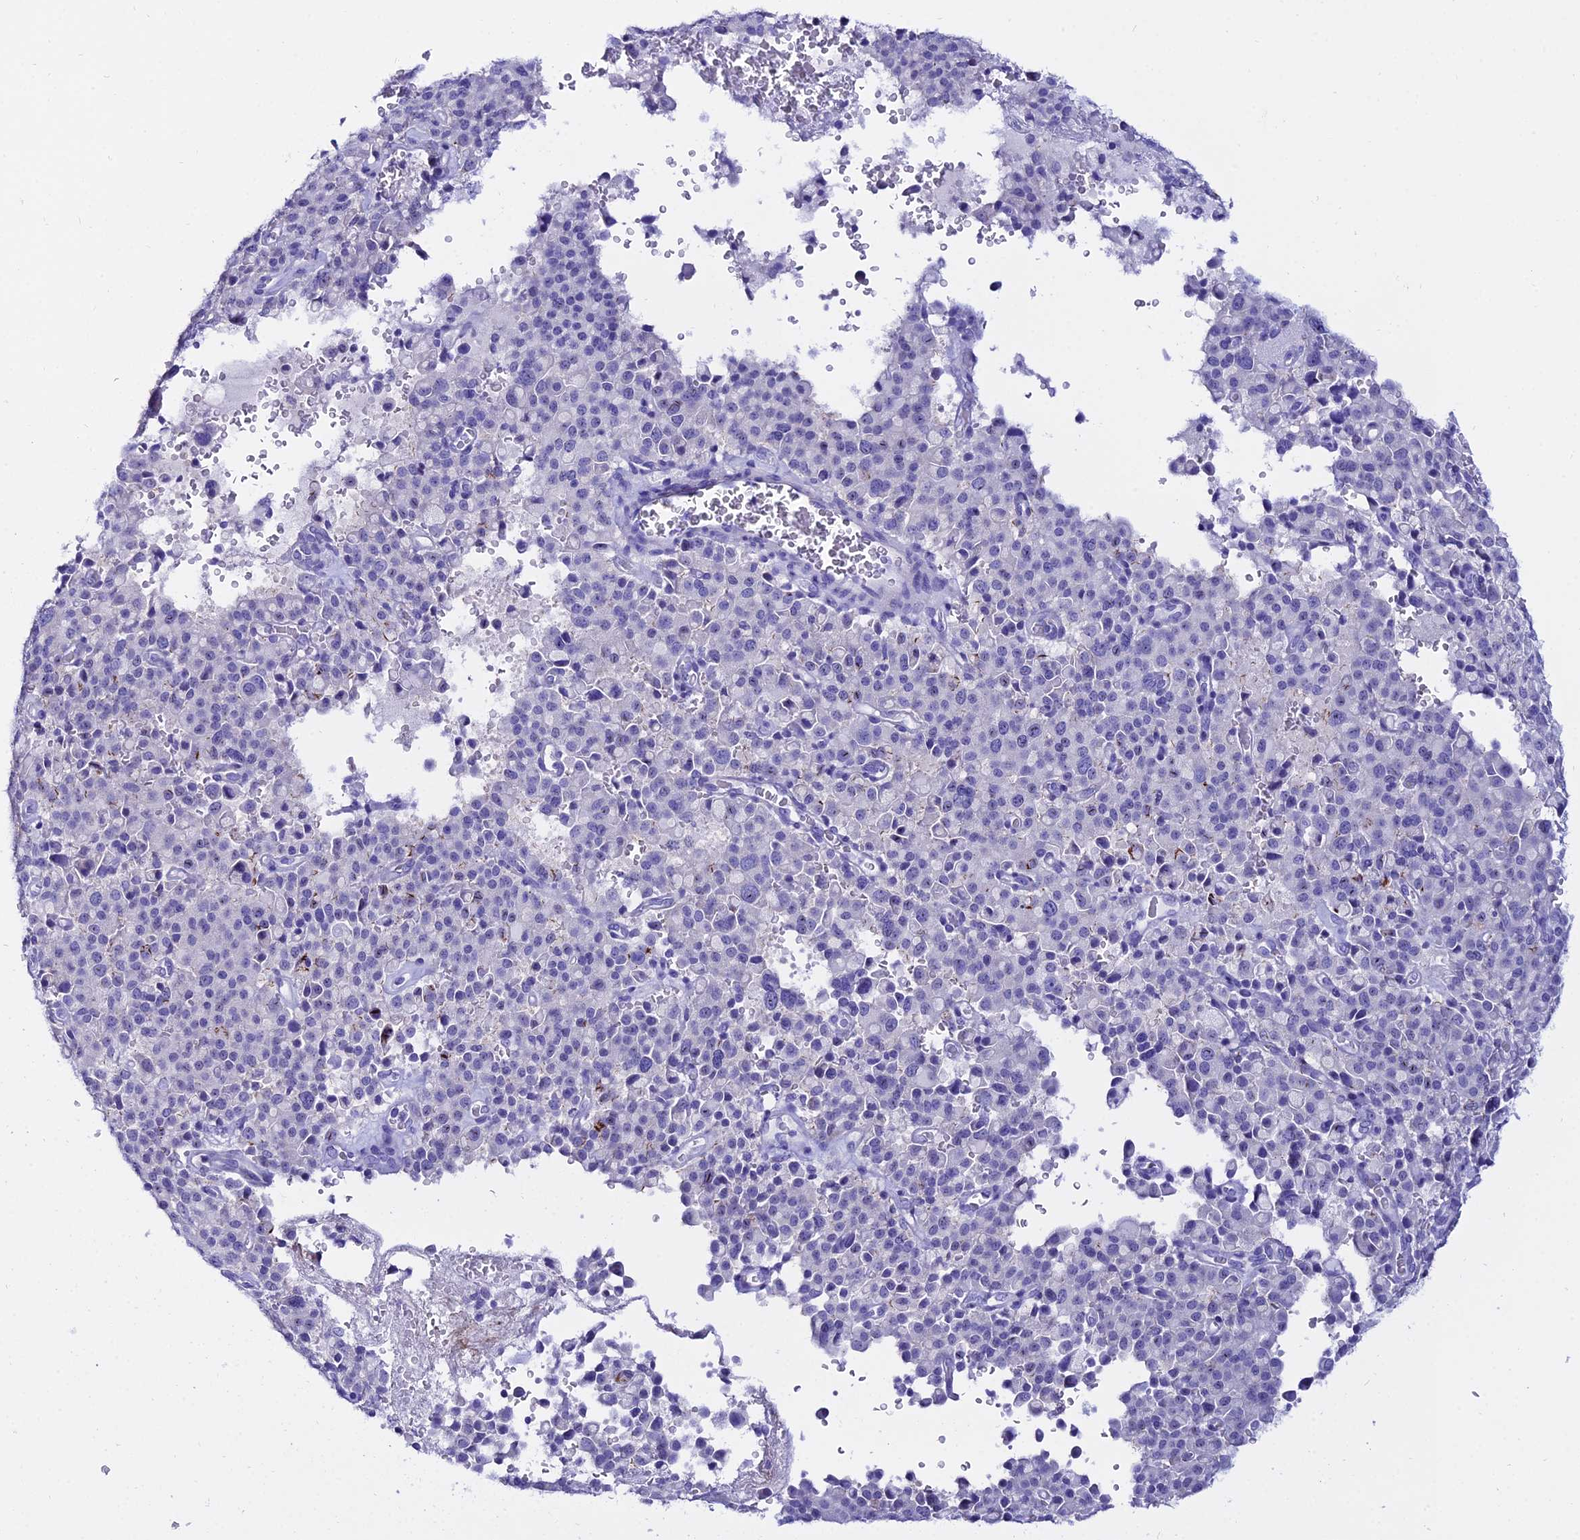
{"staining": {"intensity": "negative", "quantity": "none", "location": "none"}, "tissue": "pancreatic cancer", "cell_type": "Tumor cells", "image_type": "cancer", "snomed": [{"axis": "morphology", "description": "Adenocarcinoma, NOS"}, {"axis": "topography", "description": "Pancreas"}], "caption": "This is a image of immunohistochemistry staining of adenocarcinoma (pancreatic), which shows no positivity in tumor cells.", "gene": "OR4D5", "patient": {"sex": "male", "age": 65}}